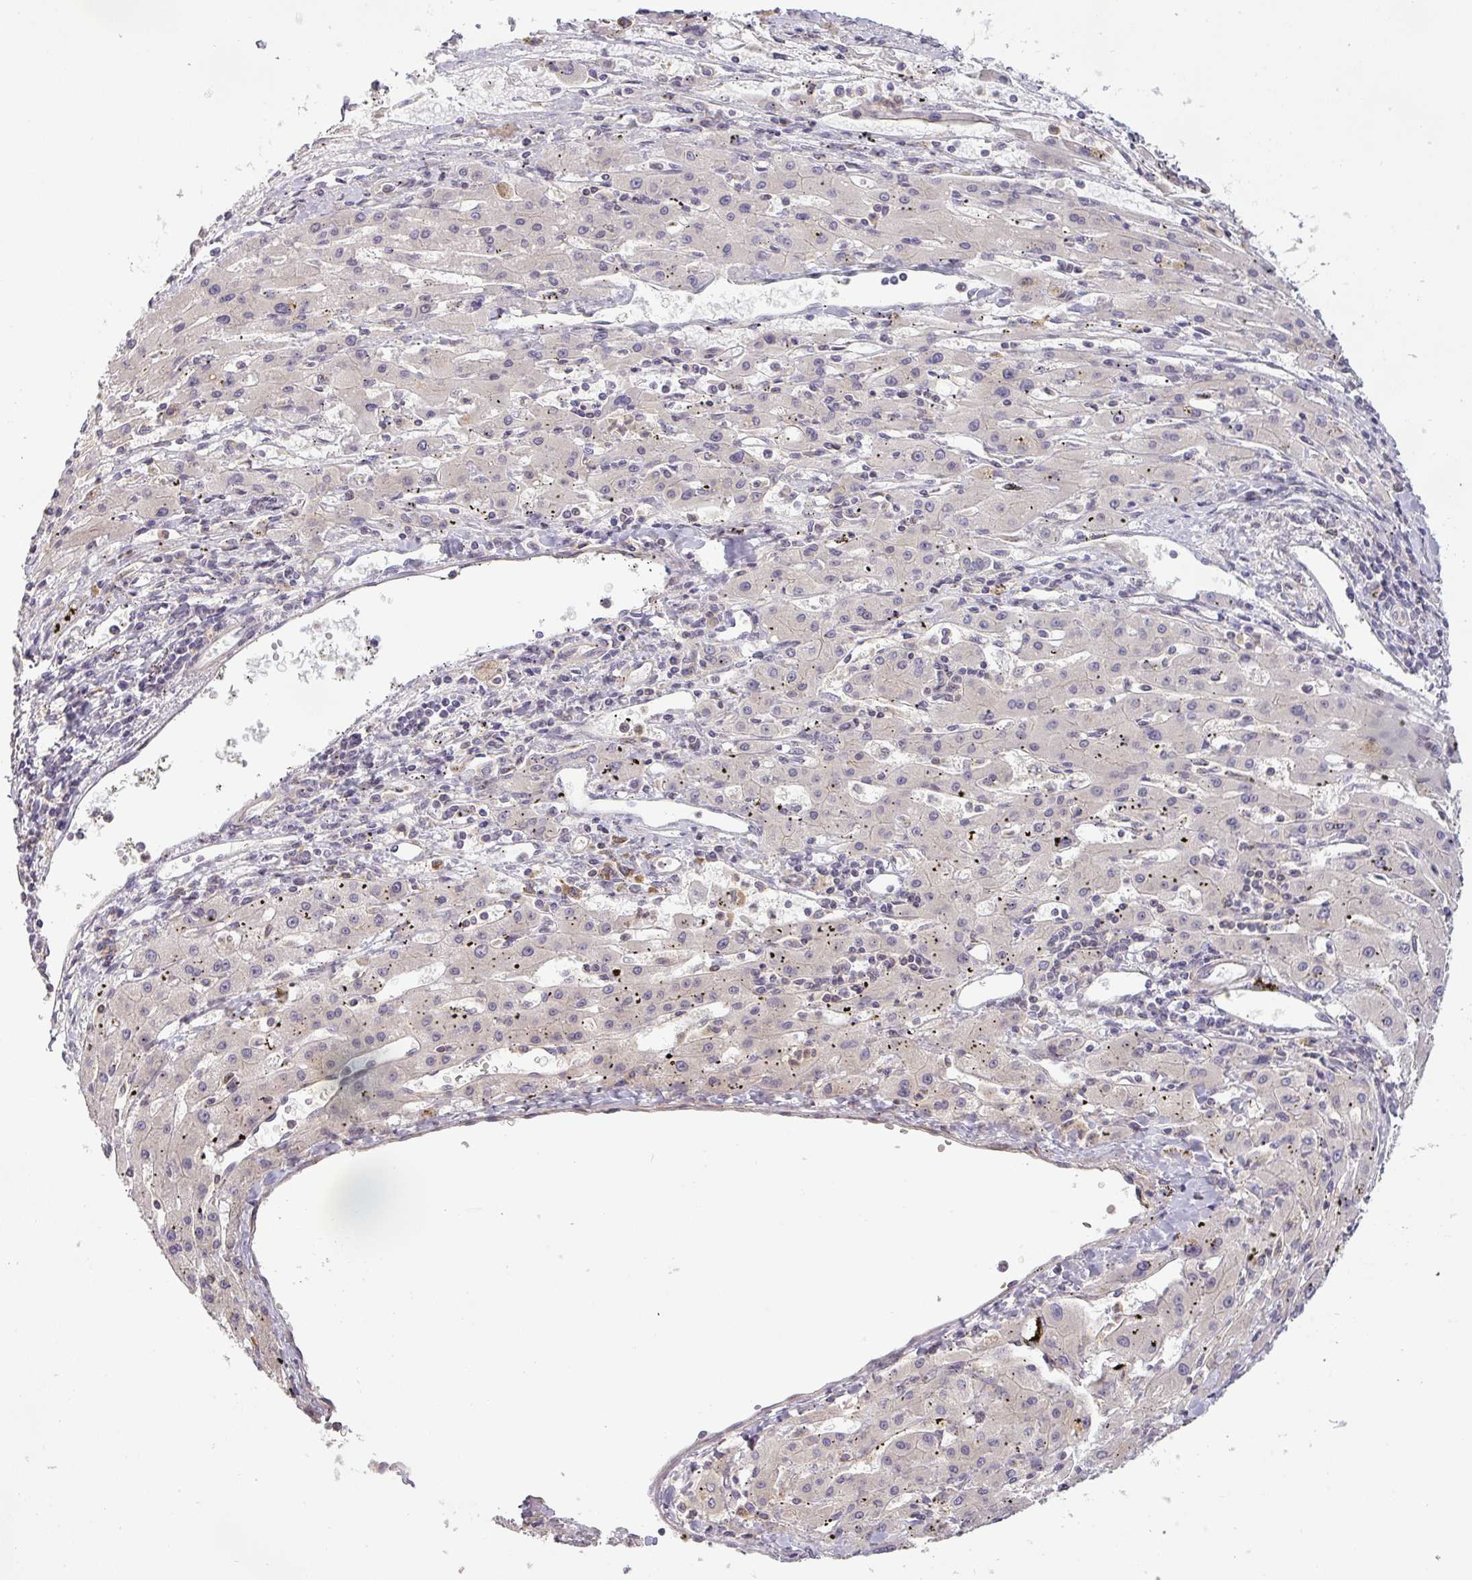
{"staining": {"intensity": "negative", "quantity": "none", "location": "none"}, "tissue": "liver cancer", "cell_type": "Tumor cells", "image_type": "cancer", "snomed": [{"axis": "morphology", "description": "Carcinoma, Hepatocellular, NOS"}, {"axis": "topography", "description": "Liver"}], "caption": "The IHC micrograph has no significant staining in tumor cells of hepatocellular carcinoma (liver) tissue.", "gene": "NIN", "patient": {"sex": "male", "age": 72}}